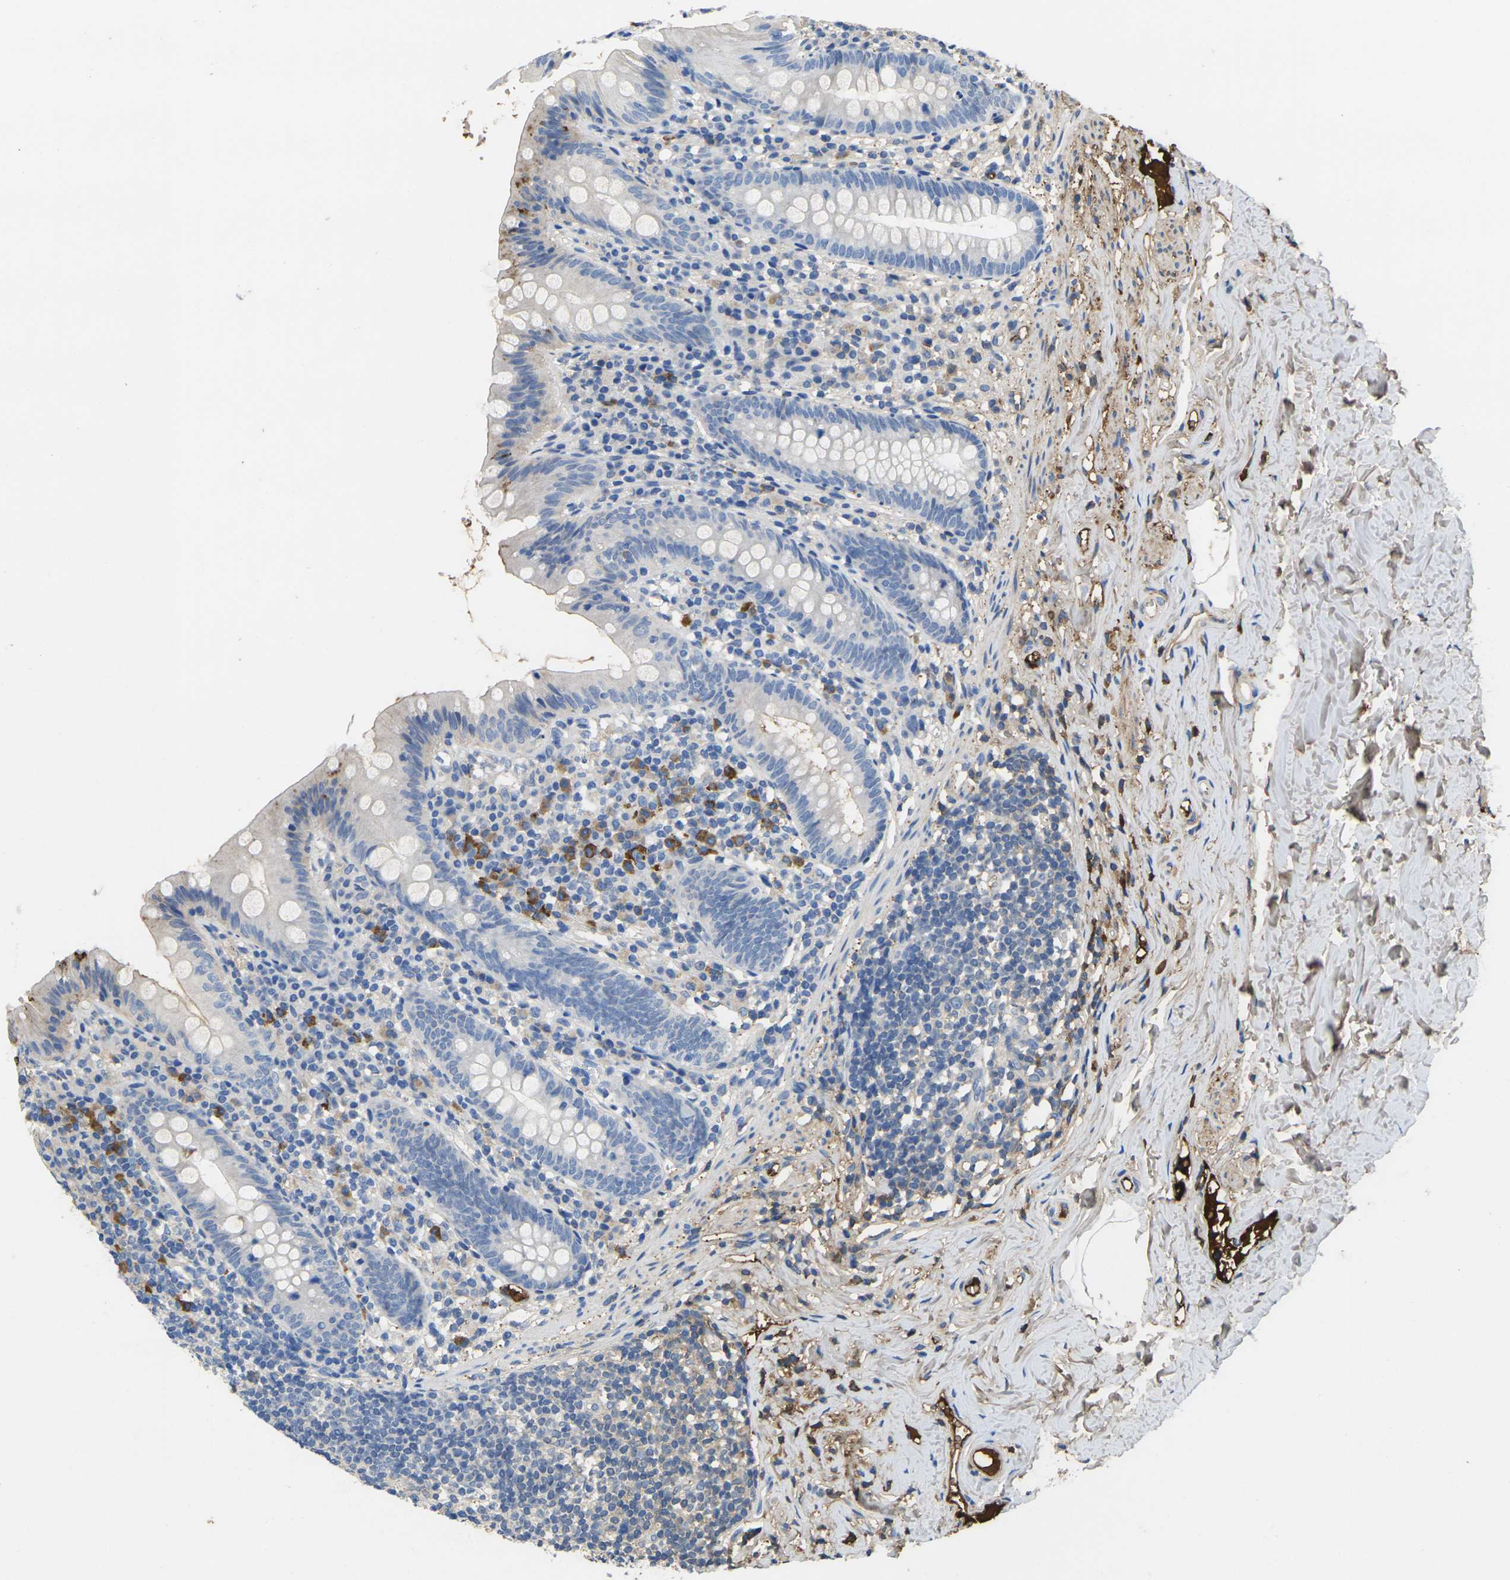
{"staining": {"intensity": "negative", "quantity": "none", "location": "none"}, "tissue": "appendix", "cell_type": "Glandular cells", "image_type": "normal", "snomed": [{"axis": "morphology", "description": "Normal tissue, NOS"}, {"axis": "topography", "description": "Appendix"}], "caption": "Normal appendix was stained to show a protein in brown. There is no significant staining in glandular cells.", "gene": "GREM2", "patient": {"sex": "male", "age": 52}}